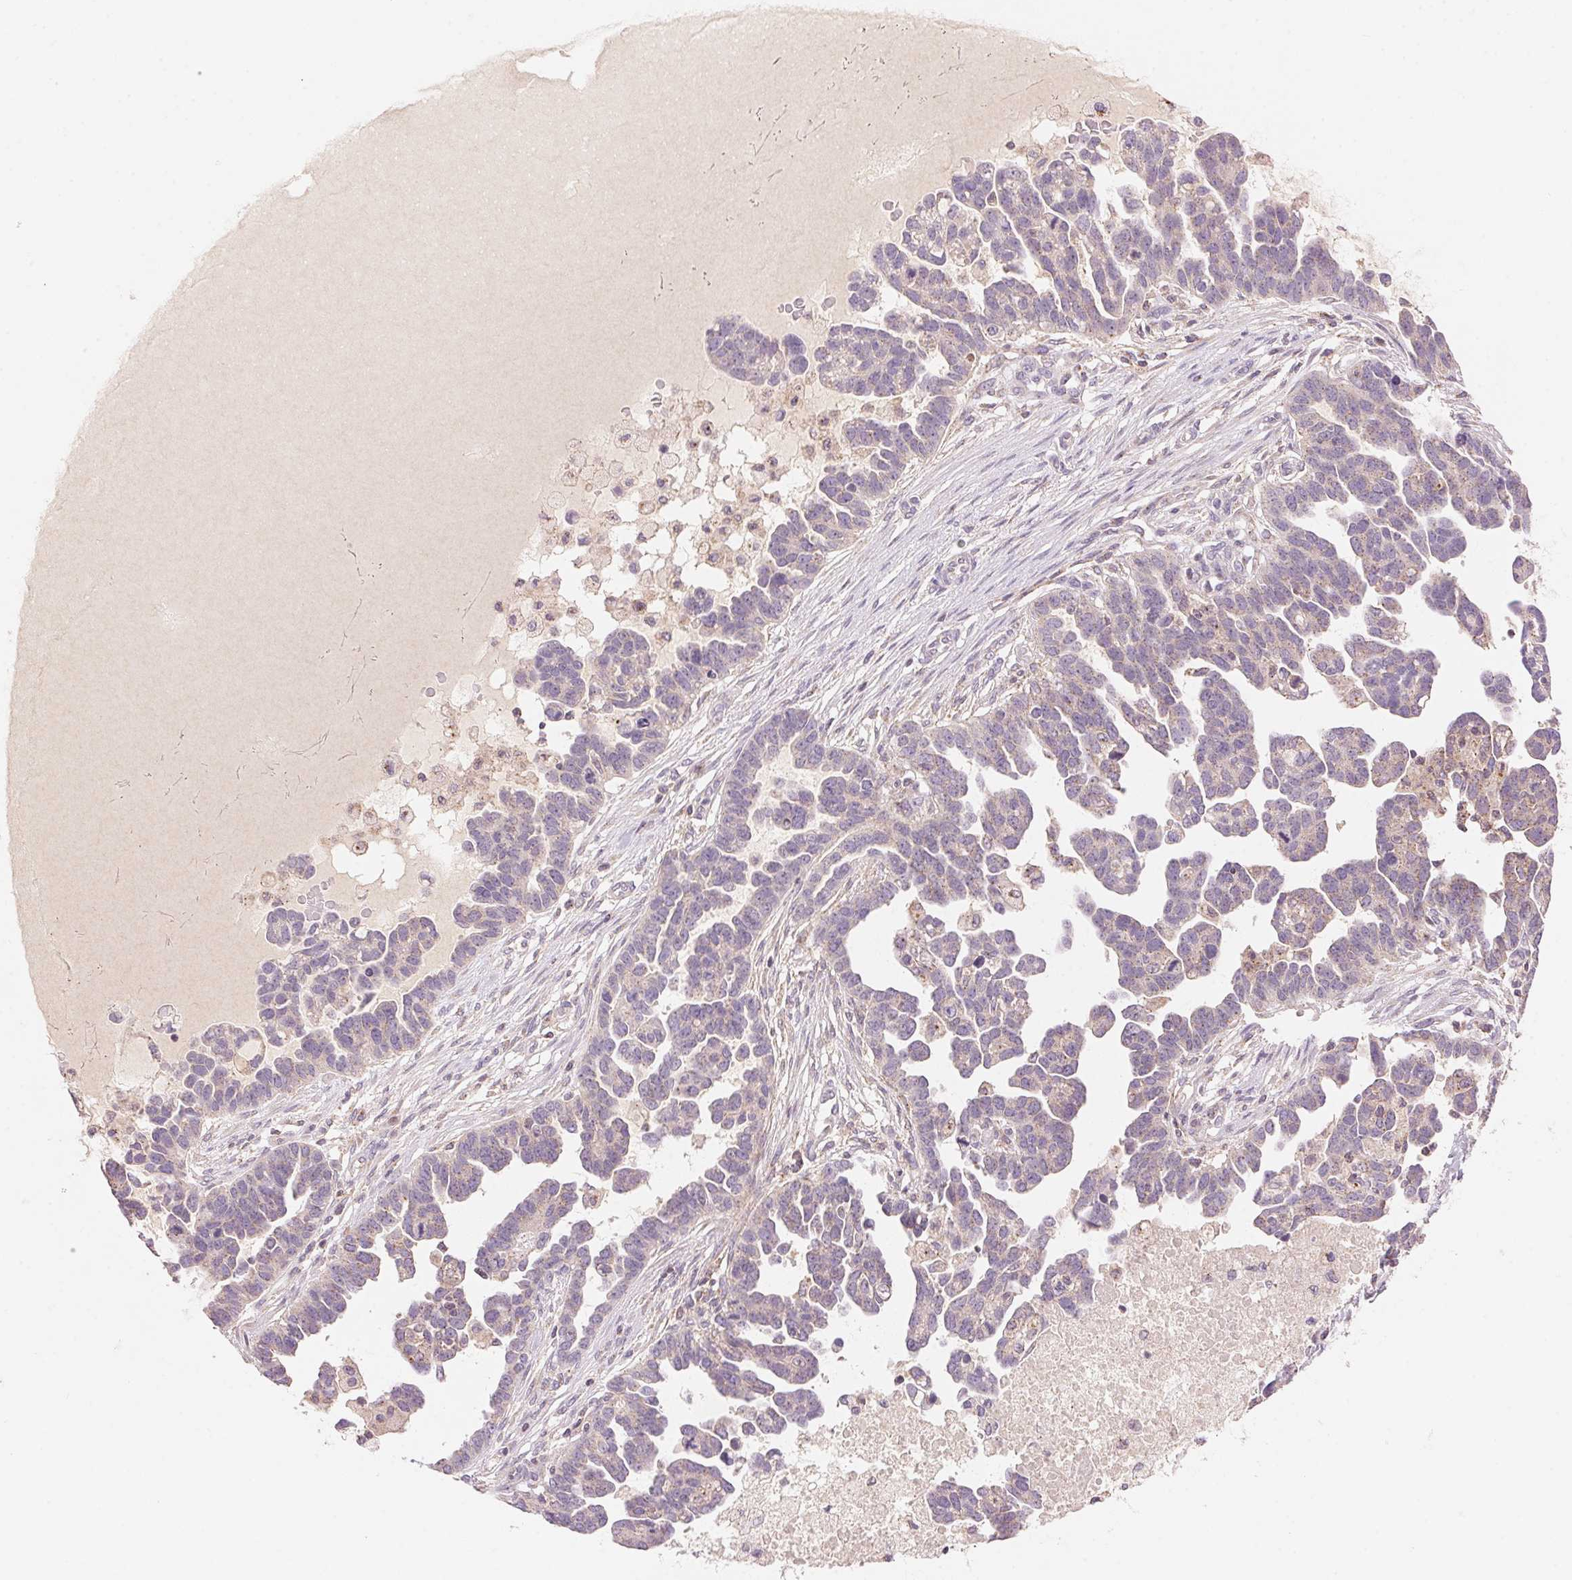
{"staining": {"intensity": "negative", "quantity": "none", "location": "none"}, "tissue": "ovarian cancer", "cell_type": "Tumor cells", "image_type": "cancer", "snomed": [{"axis": "morphology", "description": "Cystadenocarcinoma, serous, NOS"}, {"axis": "topography", "description": "Ovary"}], "caption": "An immunohistochemistry photomicrograph of ovarian cancer is shown. There is no staining in tumor cells of ovarian cancer.", "gene": "HOXB13", "patient": {"sex": "female", "age": 54}}